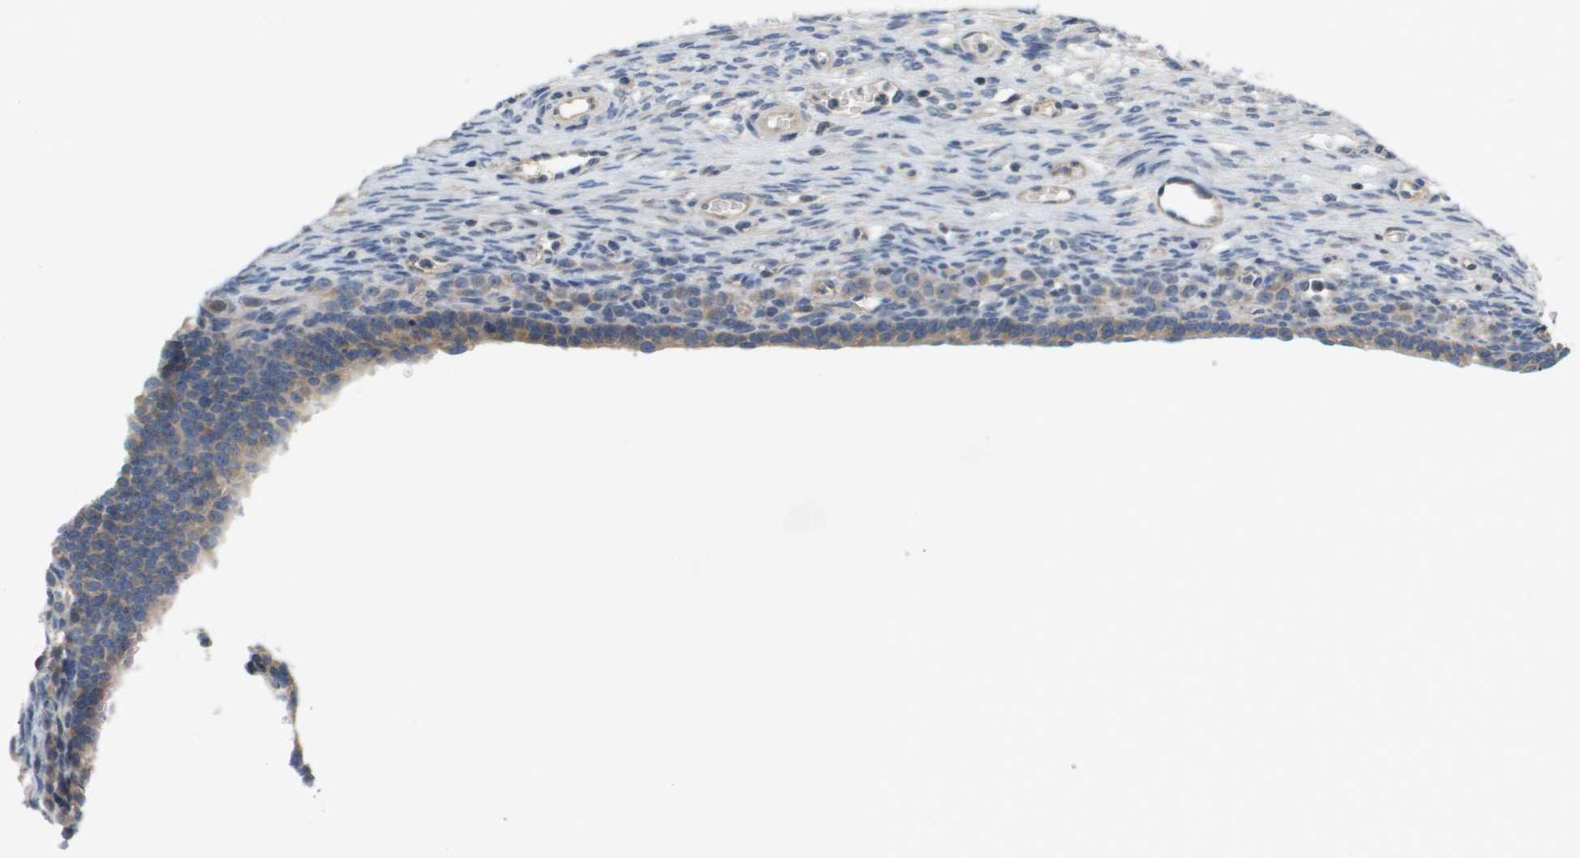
{"staining": {"intensity": "weak", "quantity": "<25%", "location": "cytoplasmic/membranous"}, "tissue": "ovary", "cell_type": "Follicle cells", "image_type": "normal", "snomed": [{"axis": "morphology", "description": "Normal tissue, NOS"}, {"axis": "topography", "description": "Ovary"}], "caption": "Image shows no significant protein expression in follicle cells of unremarkable ovary.", "gene": "CAPN11", "patient": {"sex": "female", "age": 33}}